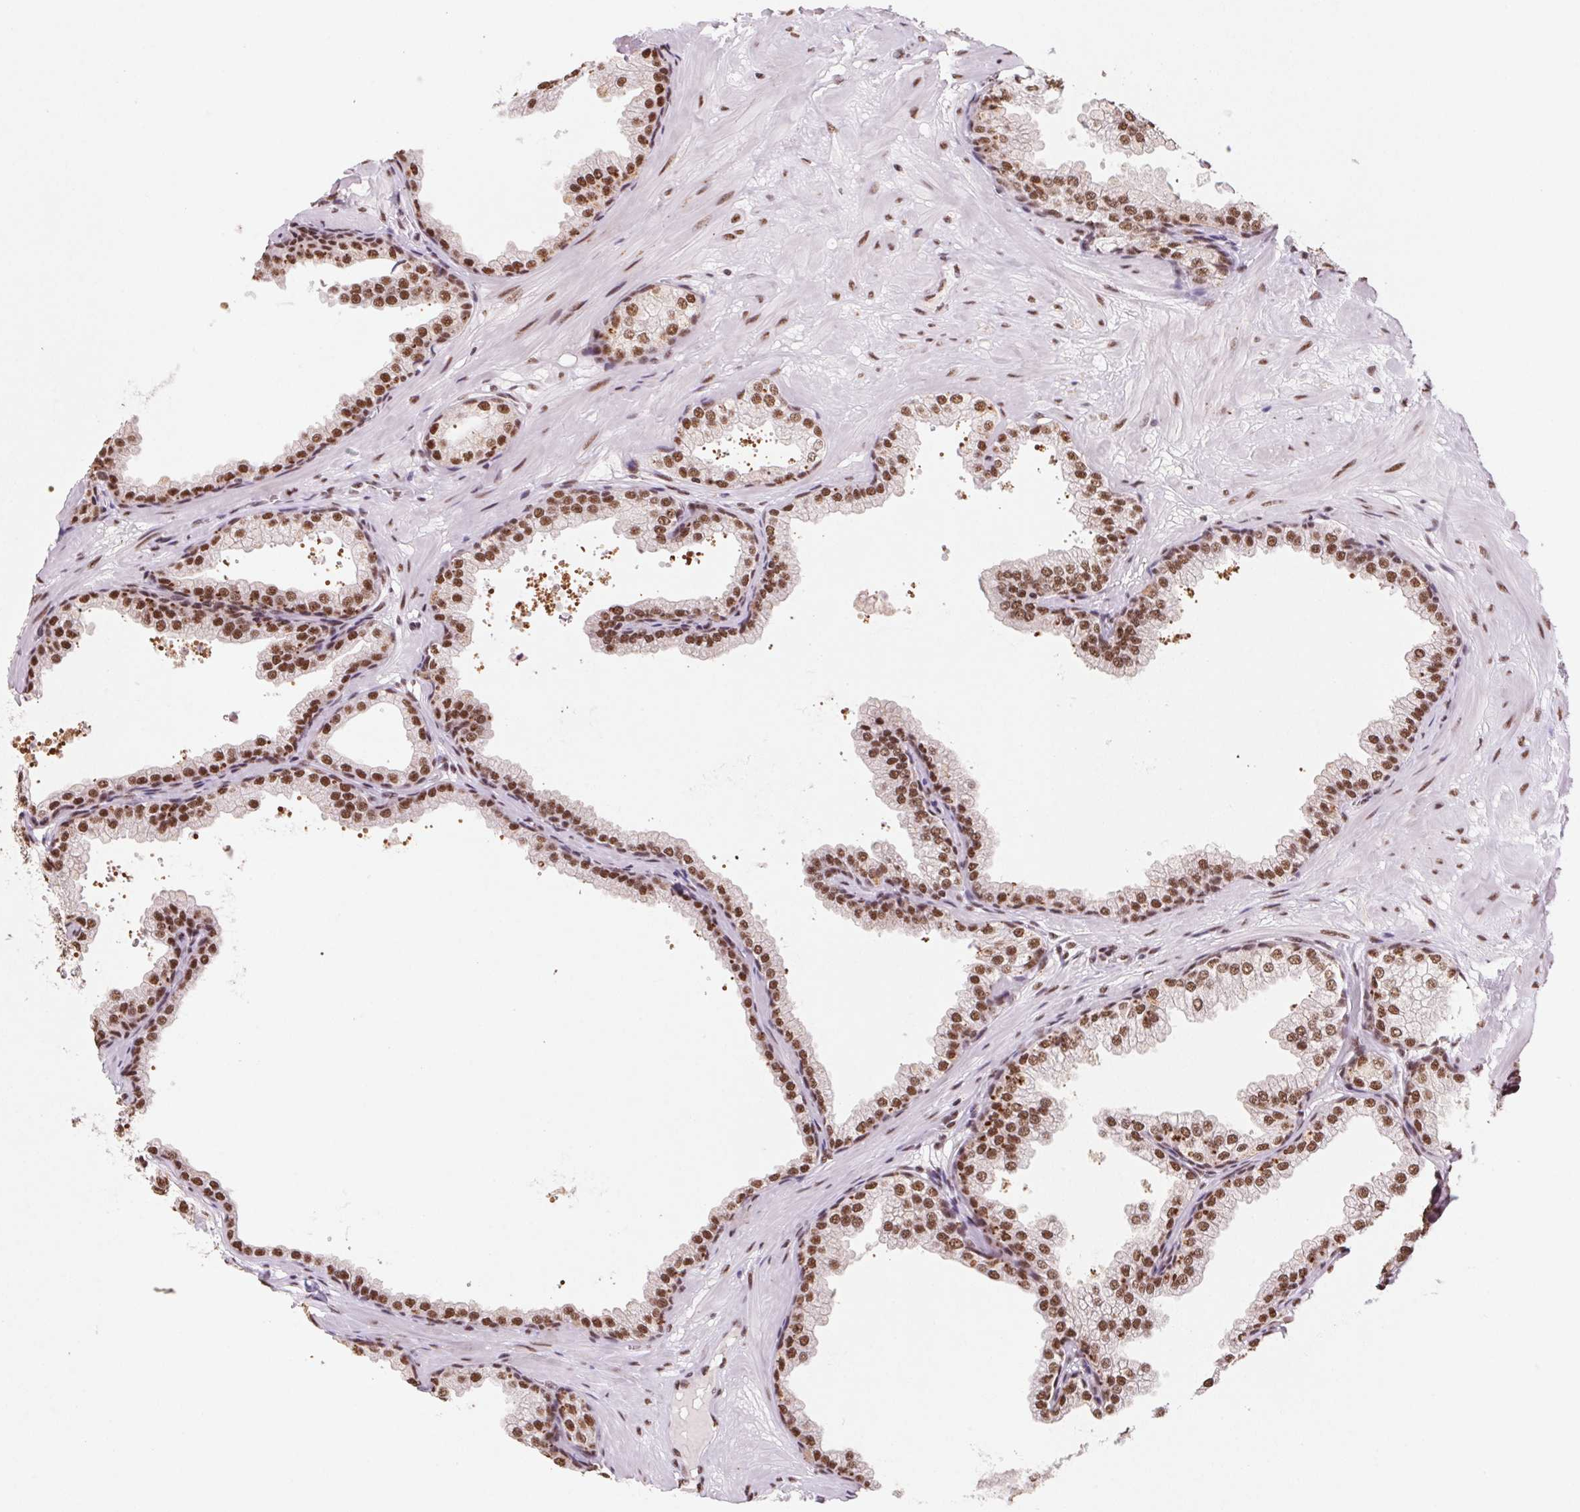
{"staining": {"intensity": "strong", "quantity": ">75%", "location": "nuclear"}, "tissue": "prostate", "cell_type": "Glandular cells", "image_type": "normal", "snomed": [{"axis": "morphology", "description": "Normal tissue, NOS"}, {"axis": "topography", "description": "Prostate"}], "caption": "Immunohistochemistry histopathology image of benign prostate: human prostate stained using IHC exhibits high levels of strong protein expression localized specifically in the nuclear of glandular cells, appearing as a nuclear brown color.", "gene": "SNRPG", "patient": {"sex": "male", "age": 37}}